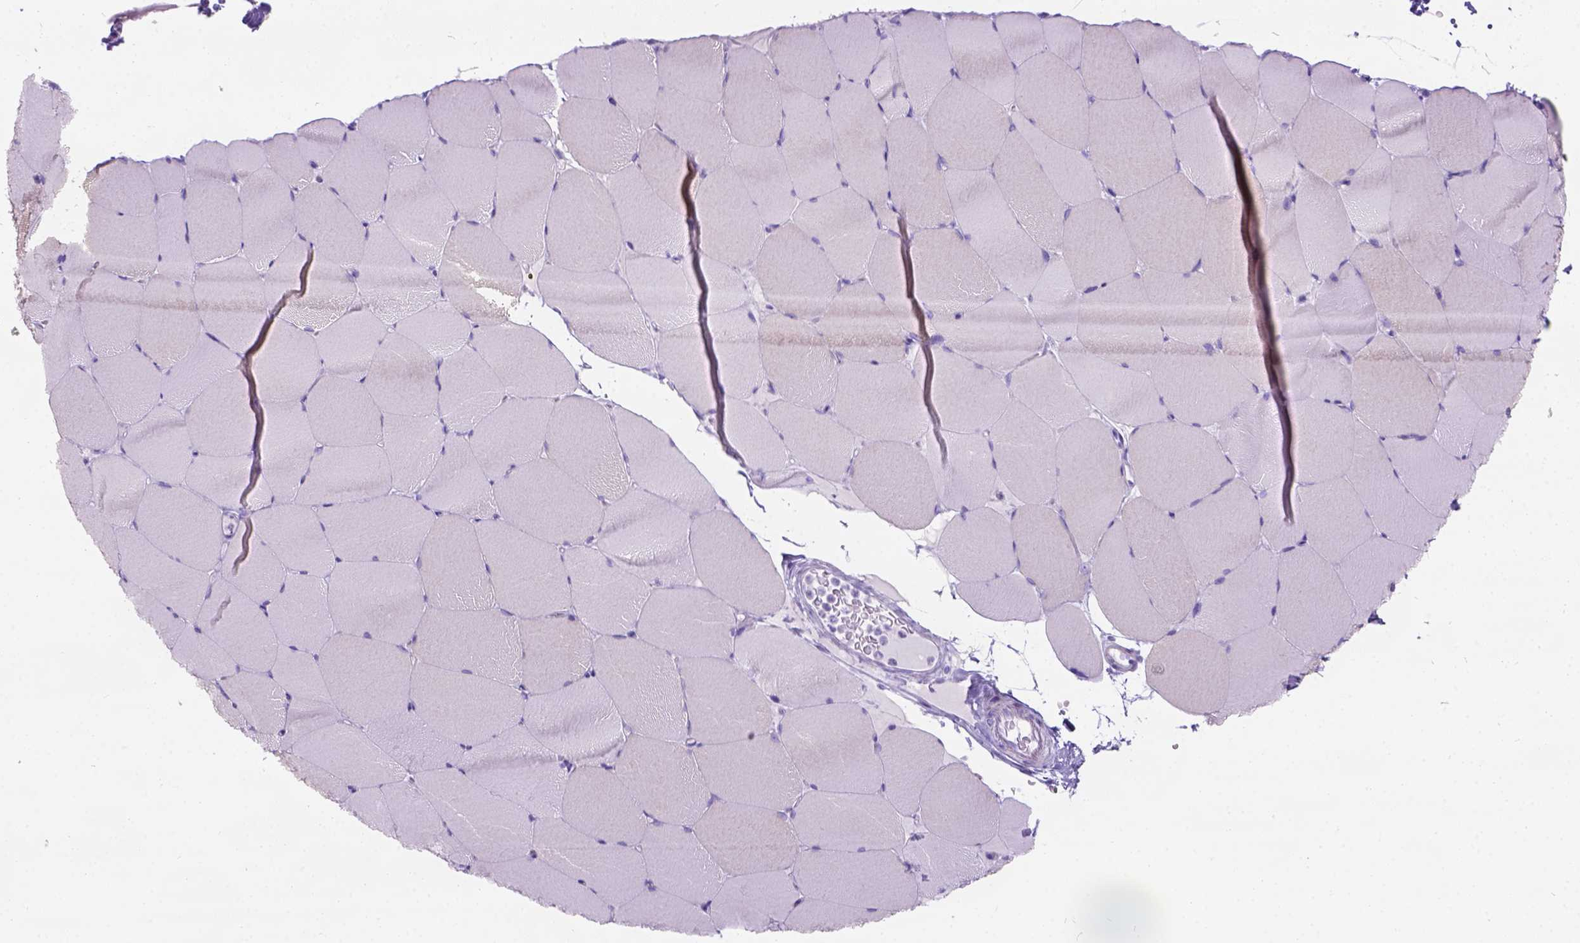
{"staining": {"intensity": "negative", "quantity": "none", "location": "none"}, "tissue": "skeletal muscle", "cell_type": "Myocytes", "image_type": "normal", "snomed": [{"axis": "morphology", "description": "Normal tissue, NOS"}, {"axis": "topography", "description": "Skeletal muscle"}], "caption": "DAB (3,3'-diaminobenzidine) immunohistochemical staining of benign human skeletal muscle shows no significant positivity in myocytes.", "gene": "C7orf57", "patient": {"sex": "female", "age": 37}}